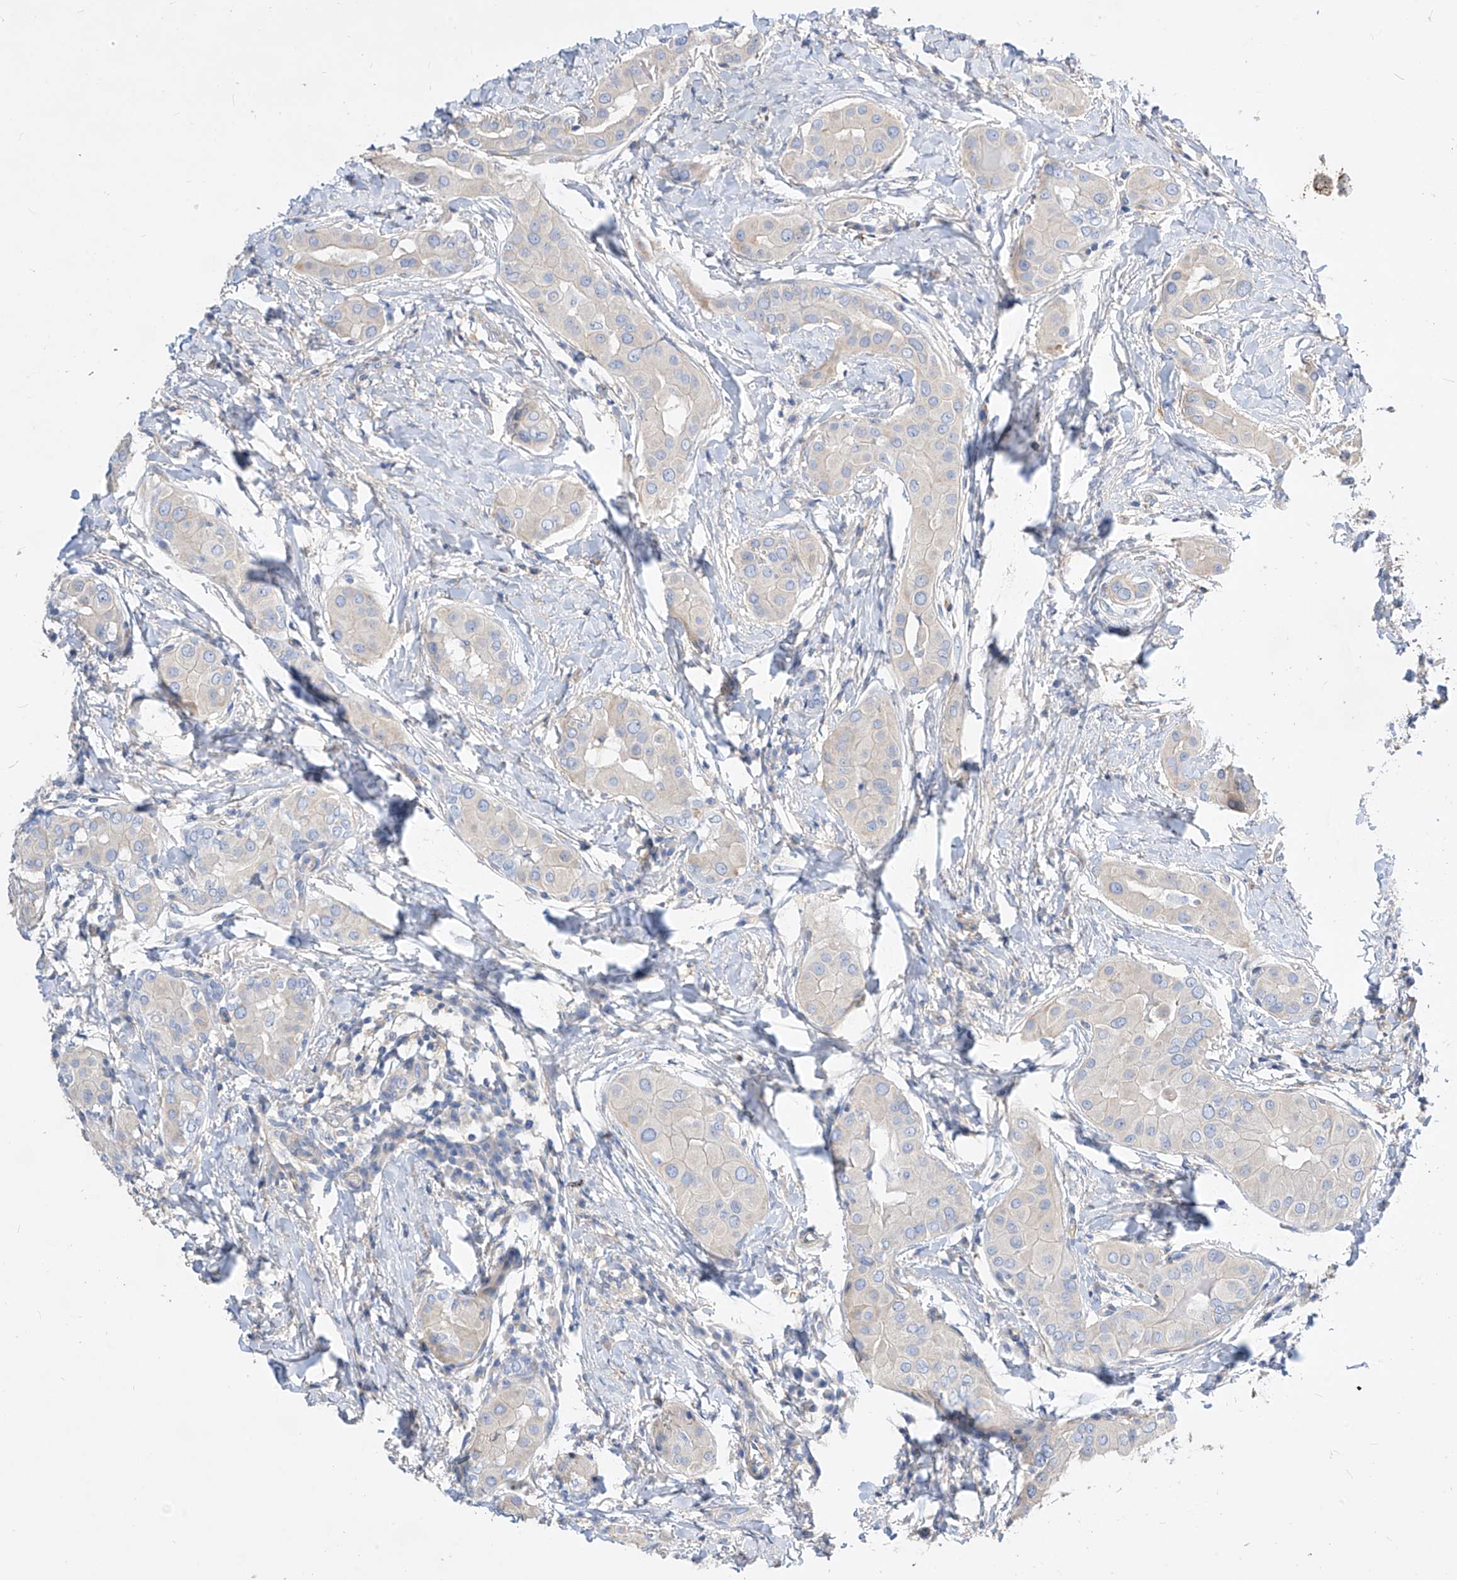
{"staining": {"intensity": "negative", "quantity": "none", "location": "none"}, "tissue": "thyroid cancer", "cell_type": "Tumor cells", "image_type": "cancer", "snomed": [{"axis": "morphology", "description": "Papillary adenocarcinoma, NOS"}, {"axis": "topography", "description": "Thyroid gland"}], "caption": "Immunohistochemical staining of human thyroid cancer (papillary adenocarcinoma) shows no significant staining in tumor cells. (DAB (3,3'-diaminobenzidine) immunohistochemistry (IHC) visualized using brightfield microscopy, high magnification).", "gene": "SCGB2A1", "patient": {"sex": "male", "age": 33}}